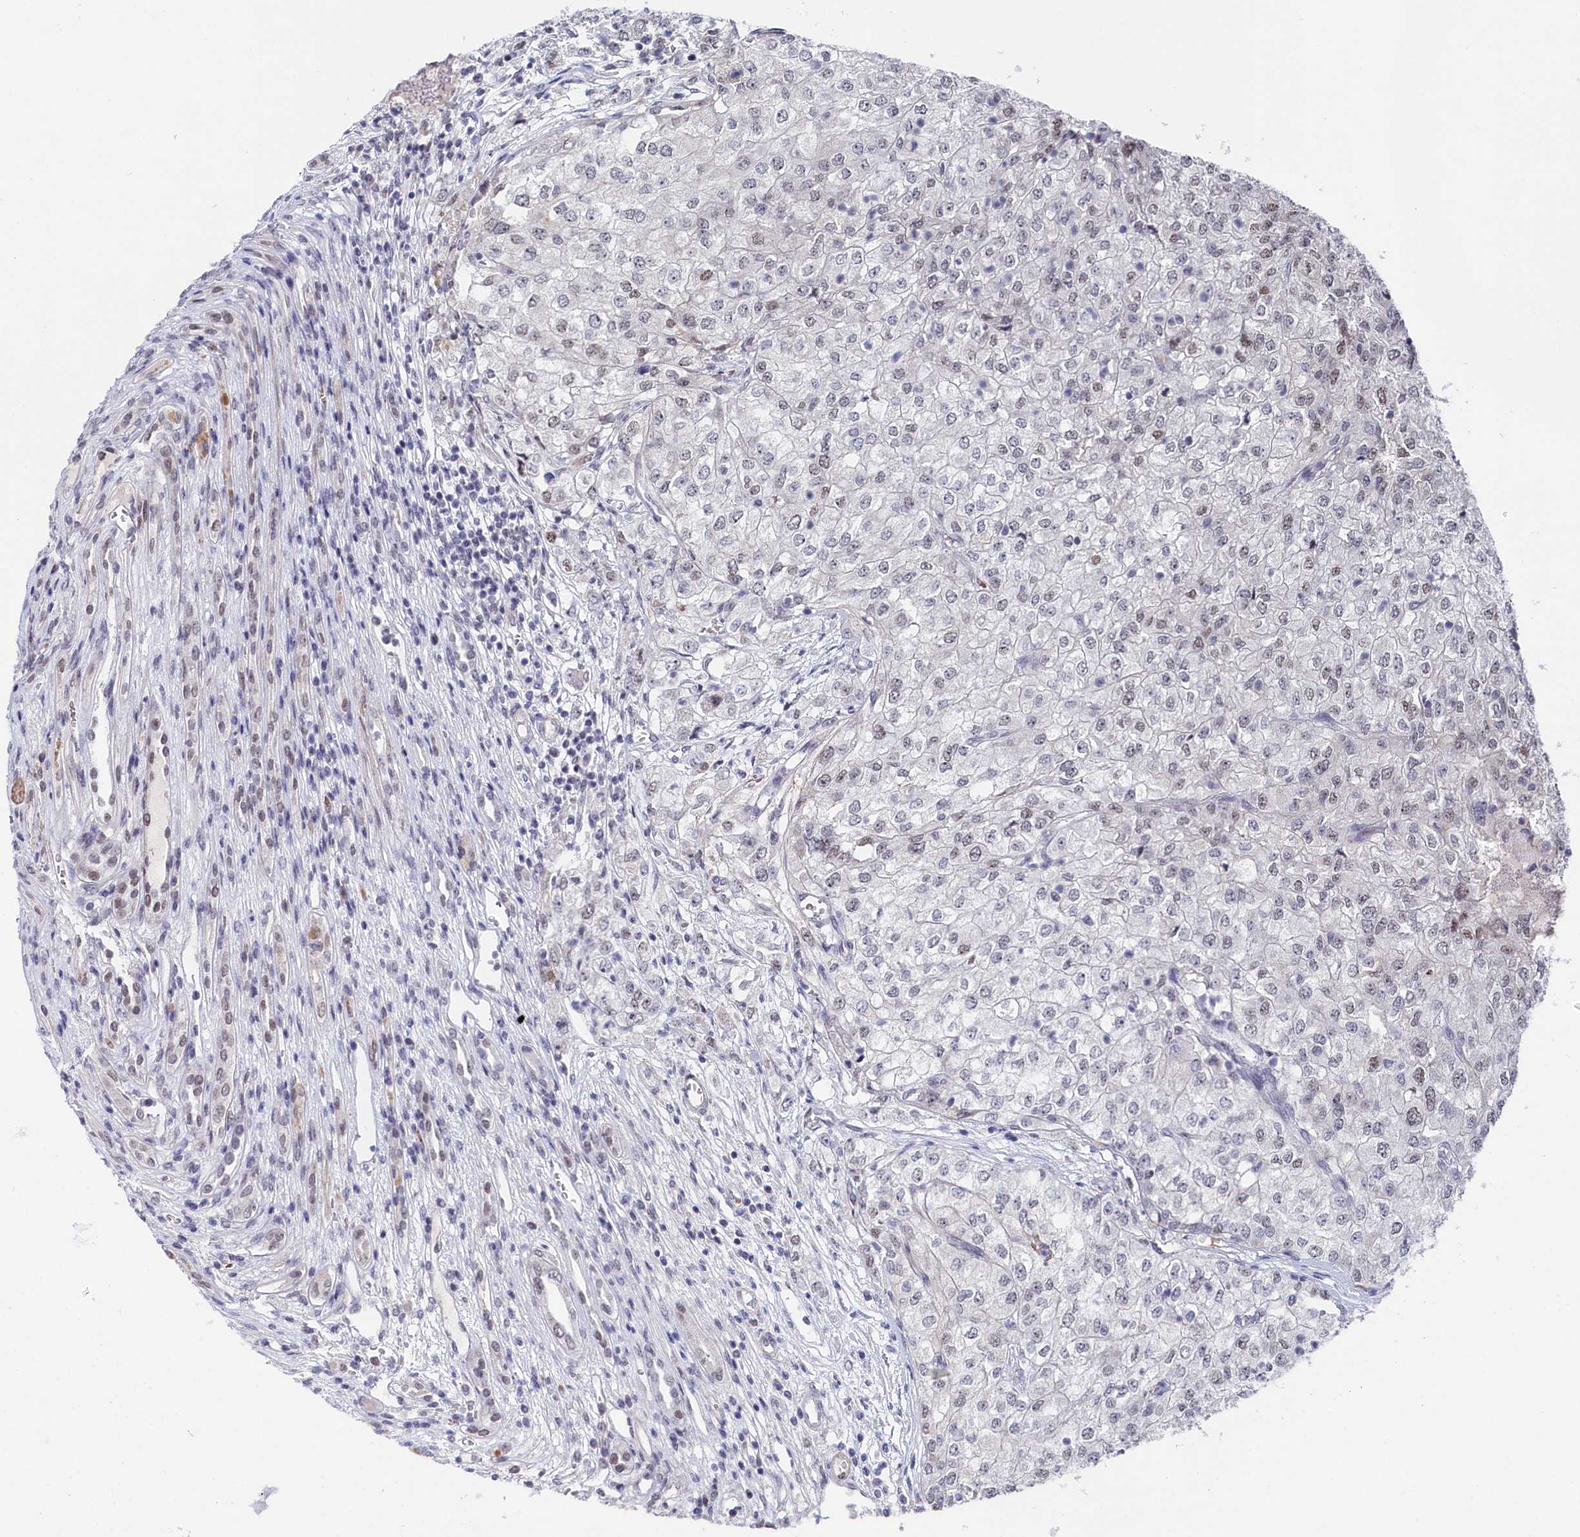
{"staining": {"intensity": "negative", "quantity": "none", "location": "none"}, "tissue": "renal cancer", "cell_type": "Tumor cells", "image_type": "cancer", "snomed": [{"axis": "morphology", "description": "Adenocarcinoma, NOS"}, {"axis": "topography", "description": "Kidney"}], "caption": "Renal cancer (adenocarcinoma) was stained to show a protein in brown. There is no significant staining in tumor cells.", "gene": "TIGD4", "patient": {"sex": "female", "age": 54}}